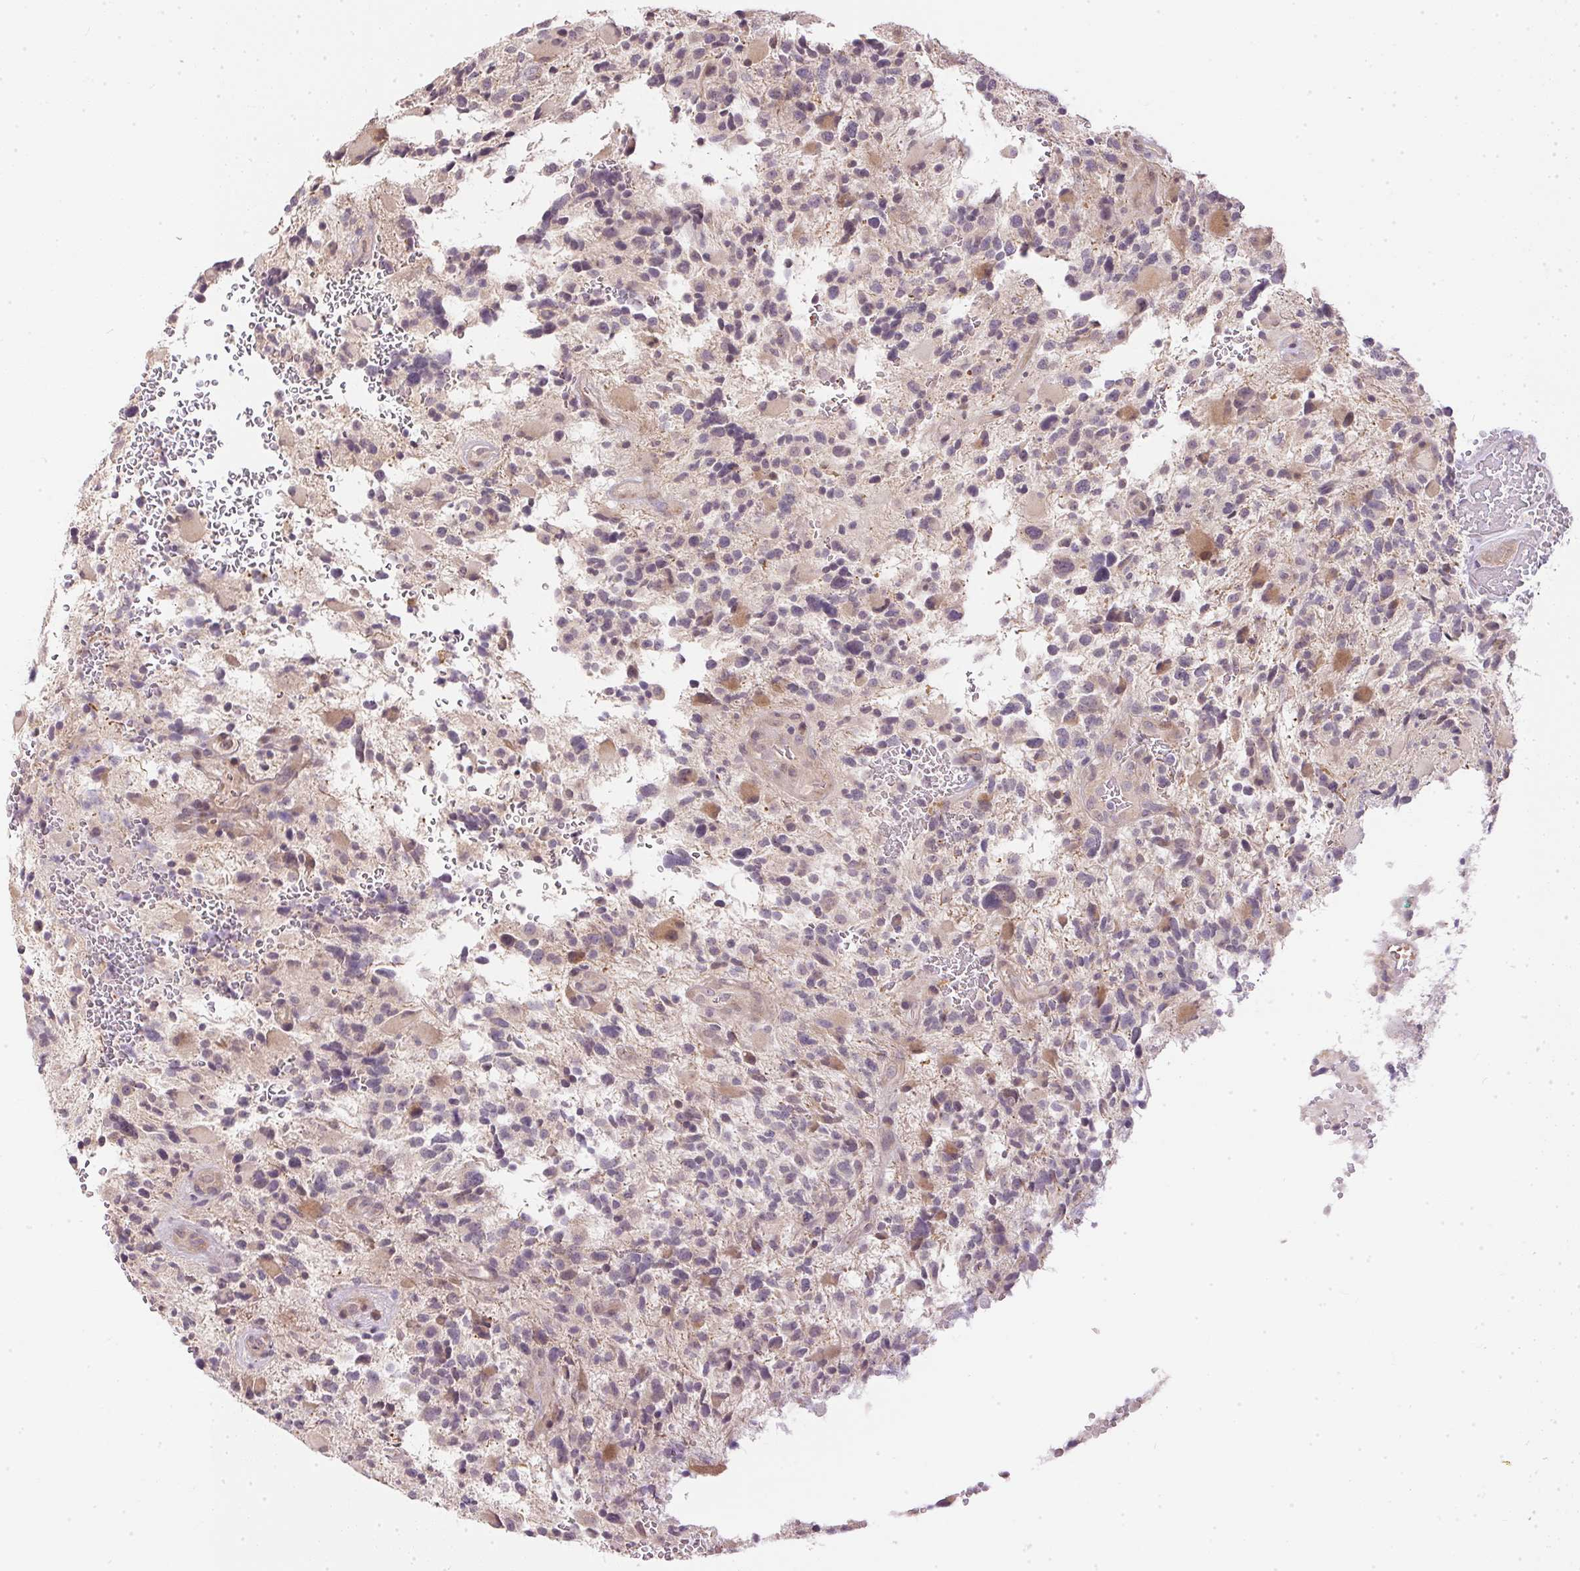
{"staining": {"intensity": "weak", "quantity": "<25%", "location": "cytoplasmic/membranous,nuclear"}, "tissue": "glioma", "cell_type": "Tumor cells", "image_type": "cancer", "snomed": [{"axis": "morphology", "description": "Glioma, malignant, High grade"}, {"axis": "topography", "description": "Brain"}], "caption": "Human glioma stained for a protein using immunohistochemistry (IHC) reveals no positivity in tumor cells.", "gene": "TTC23L", "patient": {"sex": "female", "age": 71}}